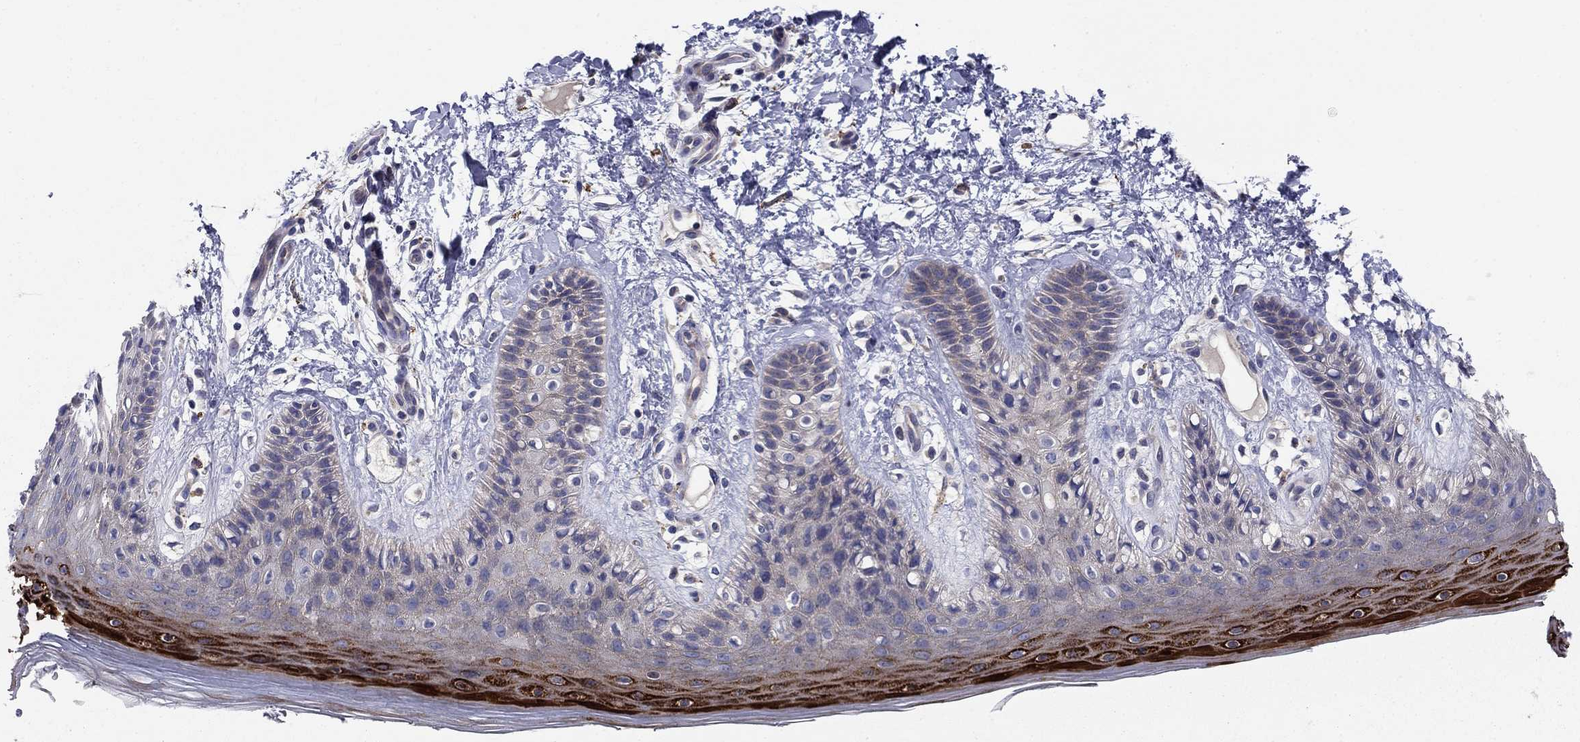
{"staining": {"intensity": "strong", "quantity": "<25%", "location": "cytoplasmic/membranous"}, "tissue": "skin", "cell_type": "Epidermal cells", "image_type": "normal", "snomed": [{"axis": "morphology", "description": "Normal tissue, NOS"}, {"axis": "topography", "description": "Anal"}], "caption": "Immunohistochemical staining of unremarkable skin displays strong cytoplasmic/membranous protein staining in about <25% of epidermal cells. The staining was performed using DAB (3,3'-diaminobenzidine), with brown indicating positive protein expression. Nuclei are stained blue with hematoxylin.", "gene": "EMP2", "patient": {"sex": "male", "age": 36}}